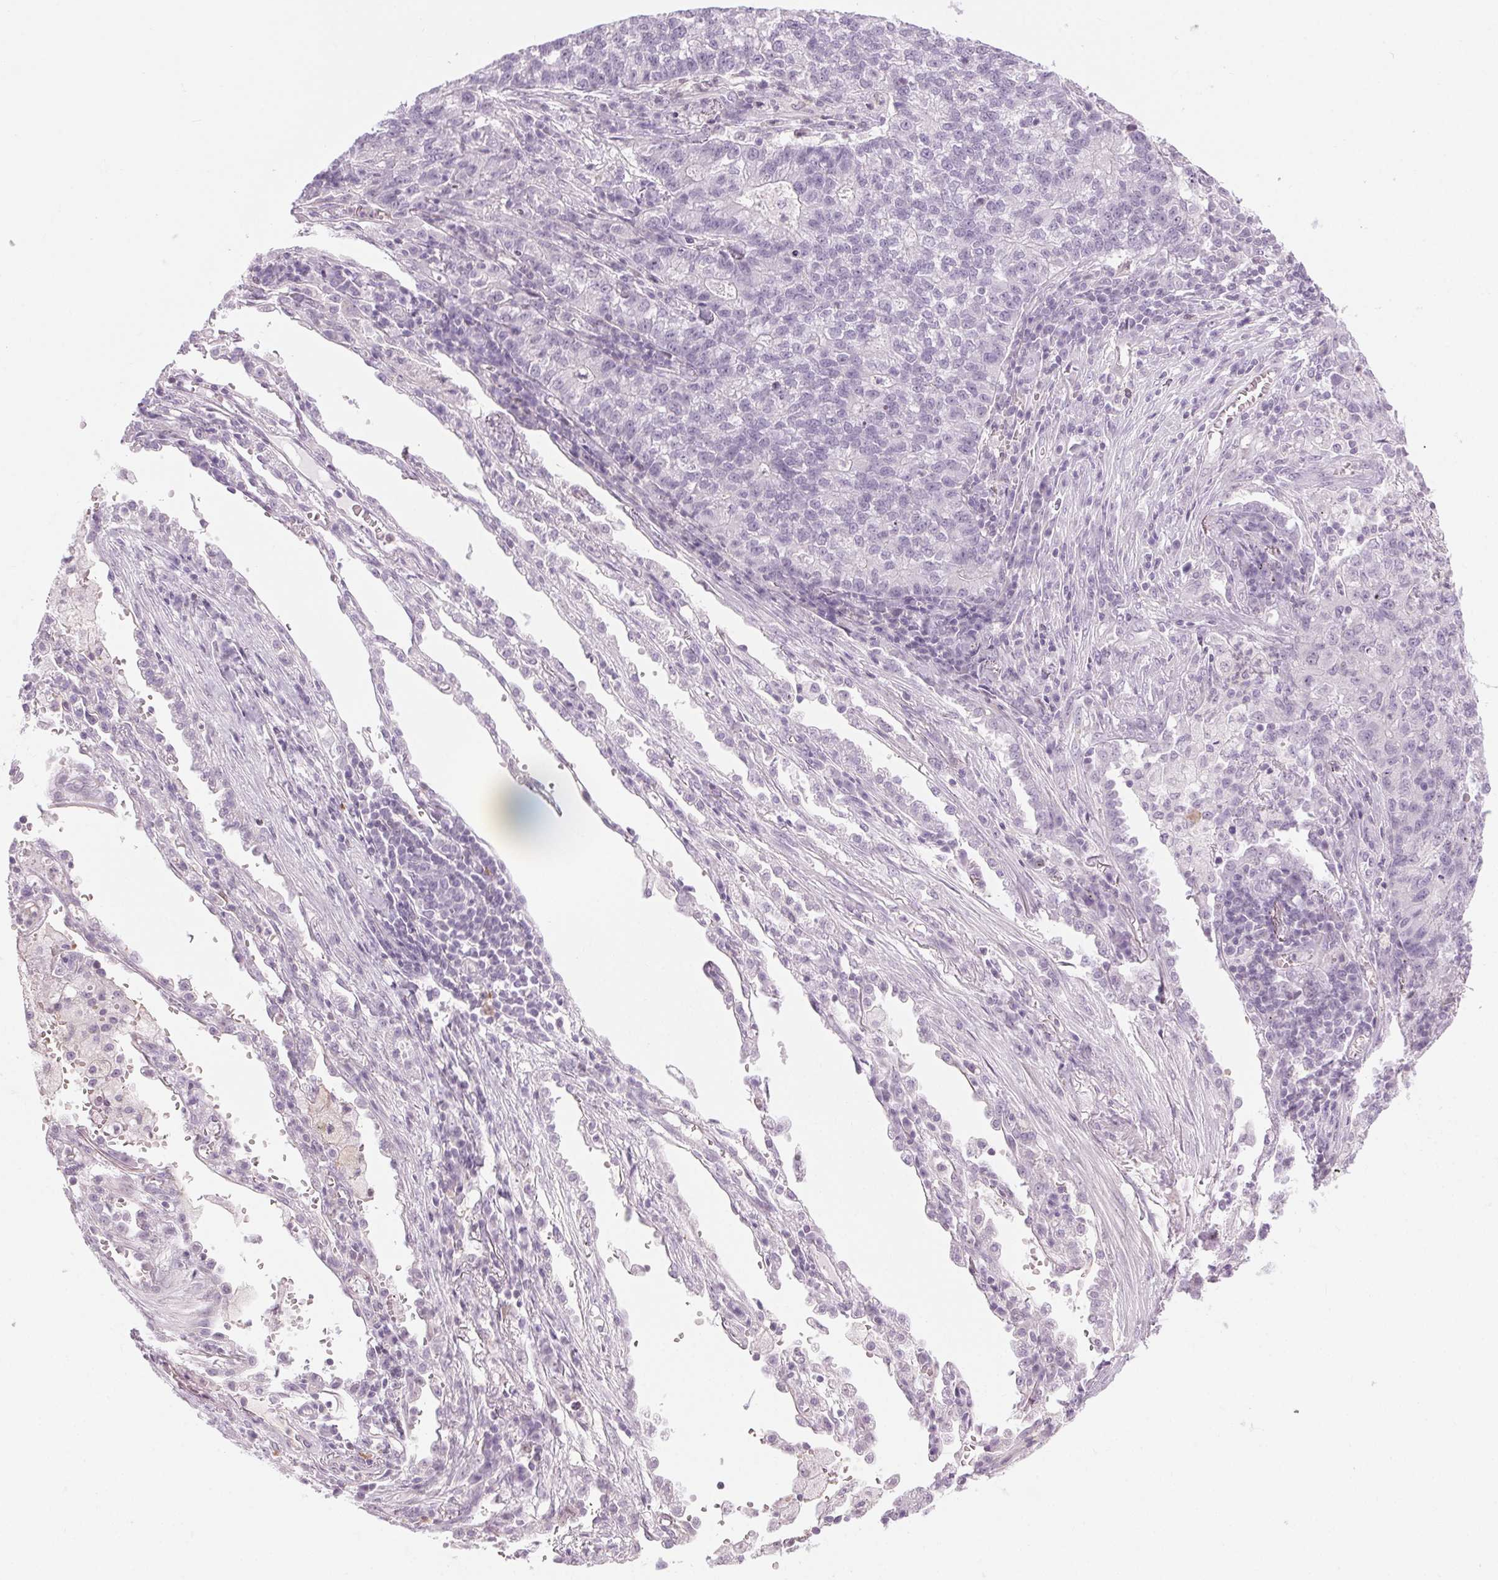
{"staining": {"intensity": "negative", "quantity": "none", "location": "none"}, "tissue": "lung cancer", "cell_type": "Tumor cells", "image_type": "cancer", "snomed": [{"axis": "morphology", "description": "Adenocarcinoma, NOS"}, {"axis": "topography", "description": "Lung"}], "caption": "Image shows no significant protein positivity in tumor cells of lung cancer (adenocarcinoma). (DAB immunohistochemistry with hematoxylin counter stain).", "gene": "SLC6A19", "patient": {"sex": "male", "age": 57}}